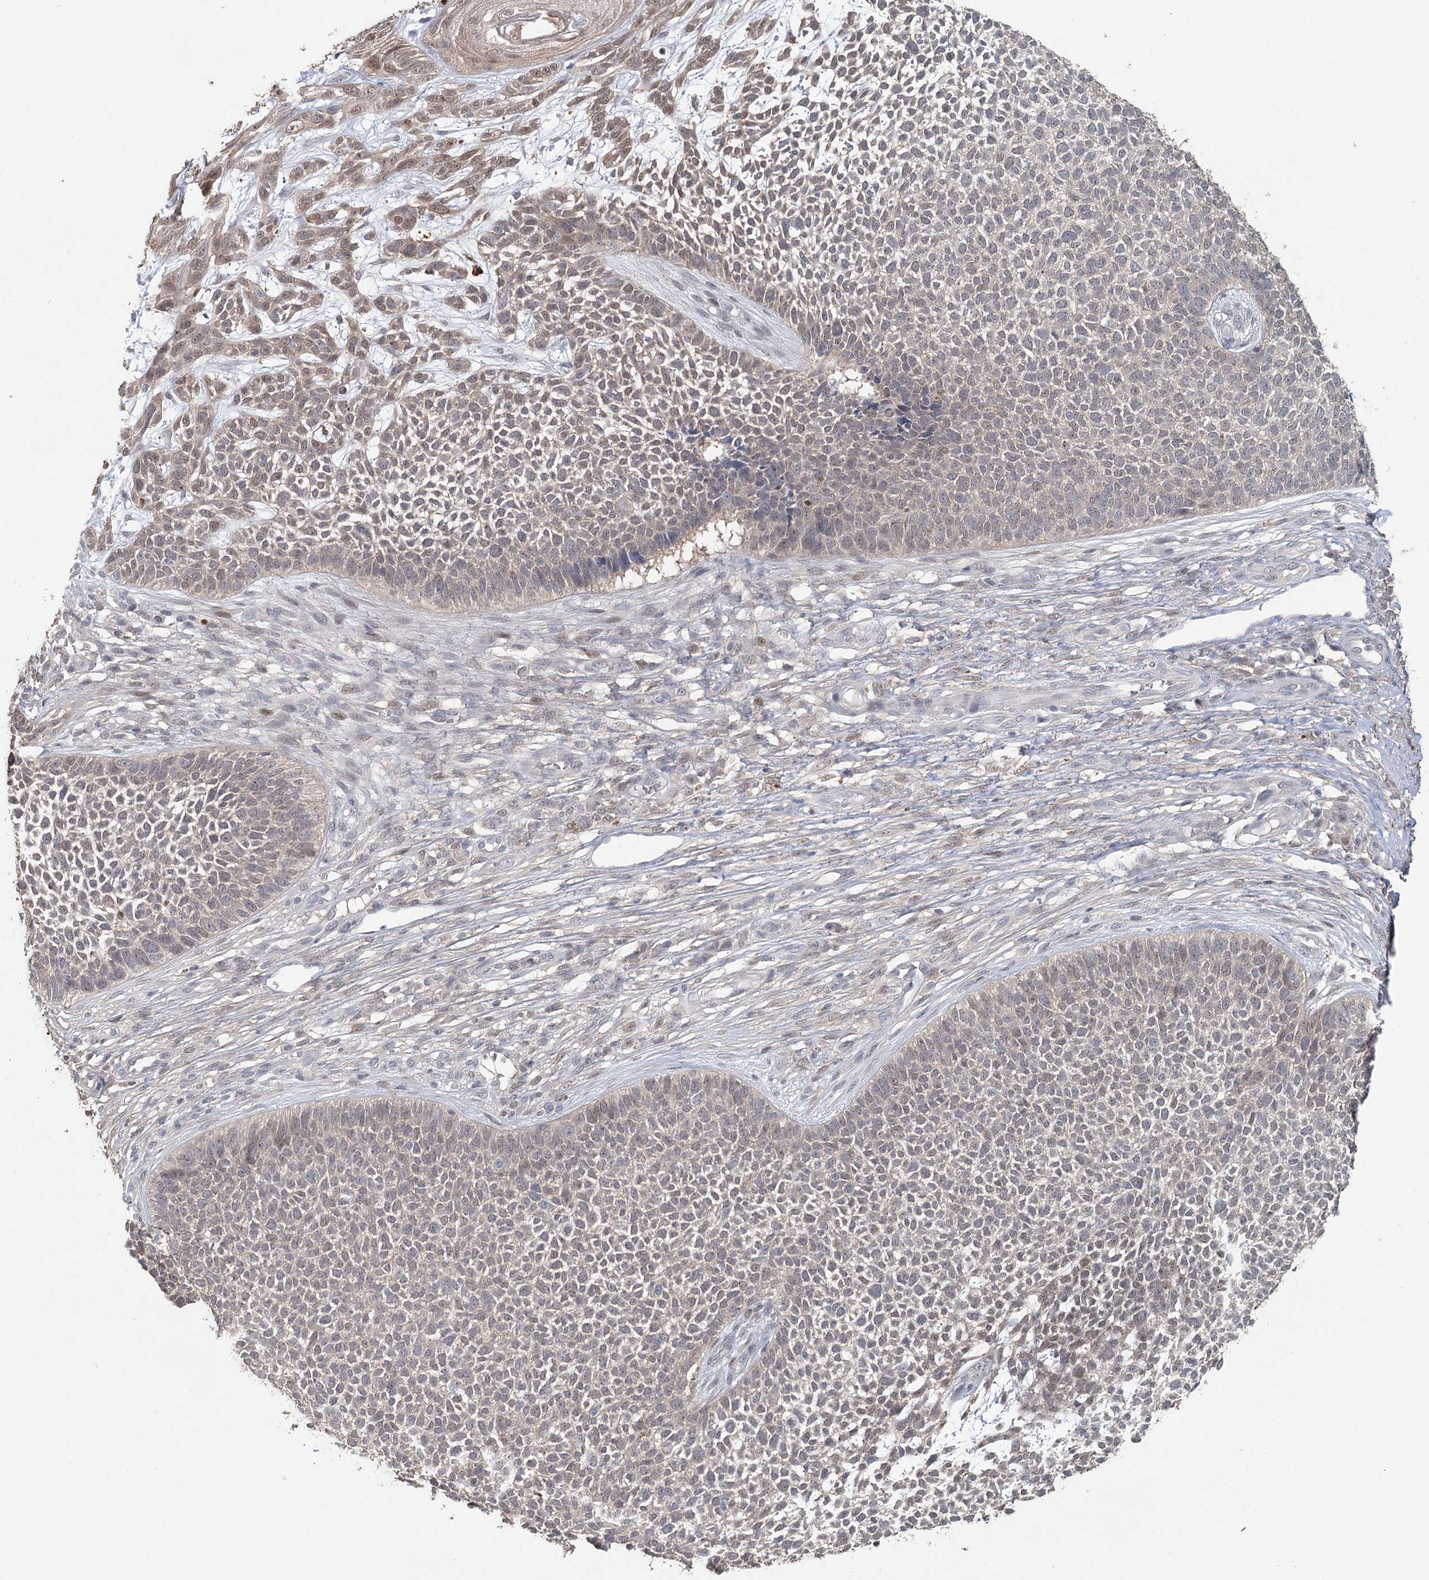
{"staining": {"intensity": "weak", "quantity": "<25%", "location": "nuclear"}, "tissue": "skin cancer", "cell_type": "Tumor cells", "image_type": "cancer", "snomed": [{"axis": "morphology", "description": "Basal cell carcinoma"}, {"axis": "topography", "description": "Skin"}], "caption": "This photomicrograph is of basal cell carcinoma (skin) stained with IHC to label a protein in brown with the nuclei are counter-stained blue. There is no positivity in tumor cells.", "gene": "ADK", "patient": {"sex": "female", "age": 84}}